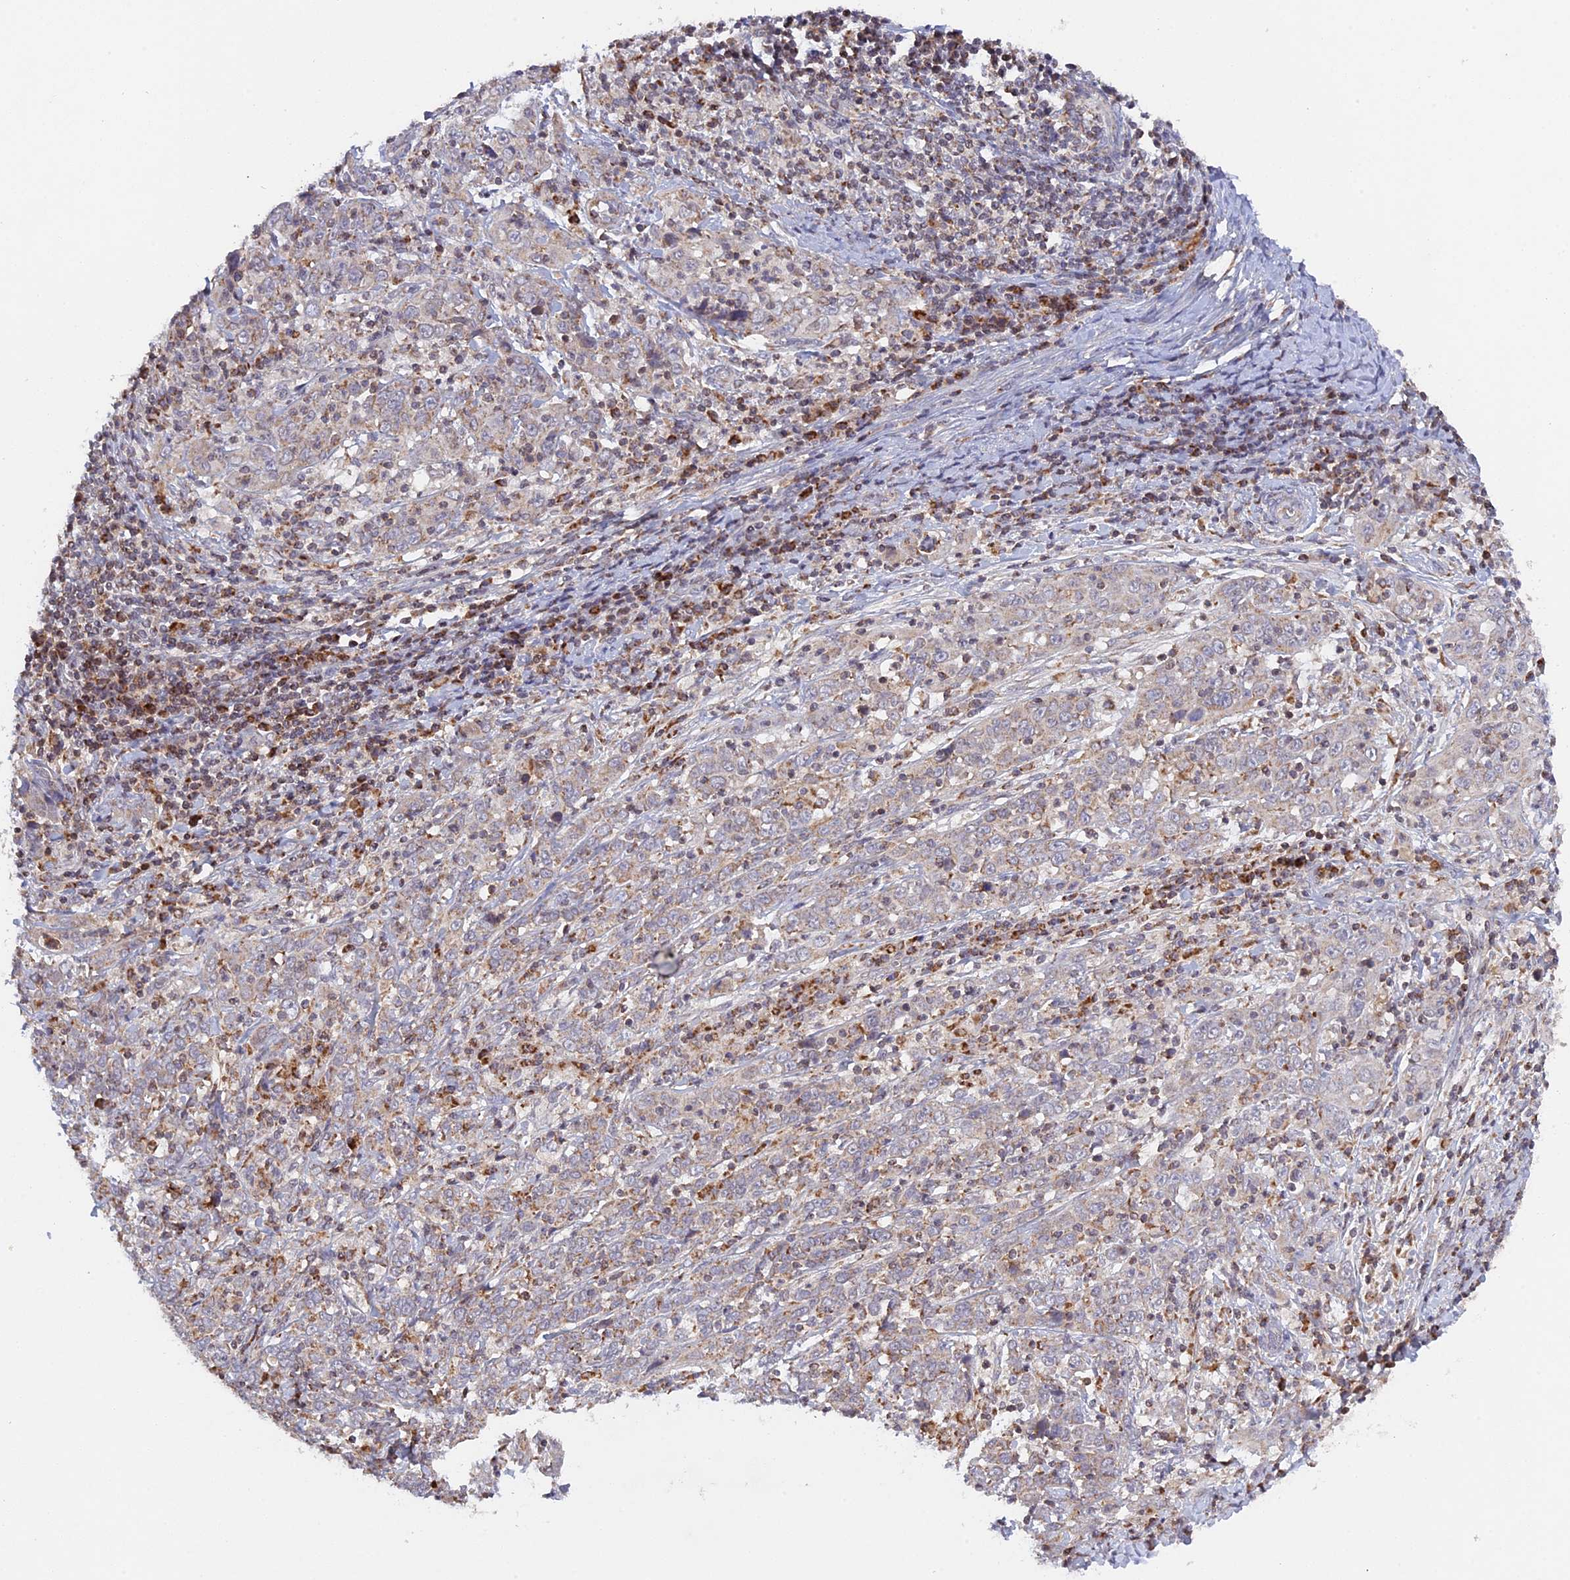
{"staining": {"intensity": "weak", "quantity": "<25%", "location": "cytoplasmic/membranous"}, "tissue": "cervical cancer", "cell_type": "Tumor cells", "image_type": "cancer", "snomed": [{"axis": "morphology", "description": "Squamous cell carcinoma, NOS"}, {"axis": "topography", "description": "Cervix"}], "caption": "Image shows no protein staining in tumor cells of cervical cancer tissue. The staining was performed using DAB (3,3'-diaminobenzidine) to visualize the protein expression in brown, while the nuclei were stained in blue with hematoxylin (Magnification: 20x).", "gene": "MPV17L", "patient": {"sex": "female", "age": 46}}